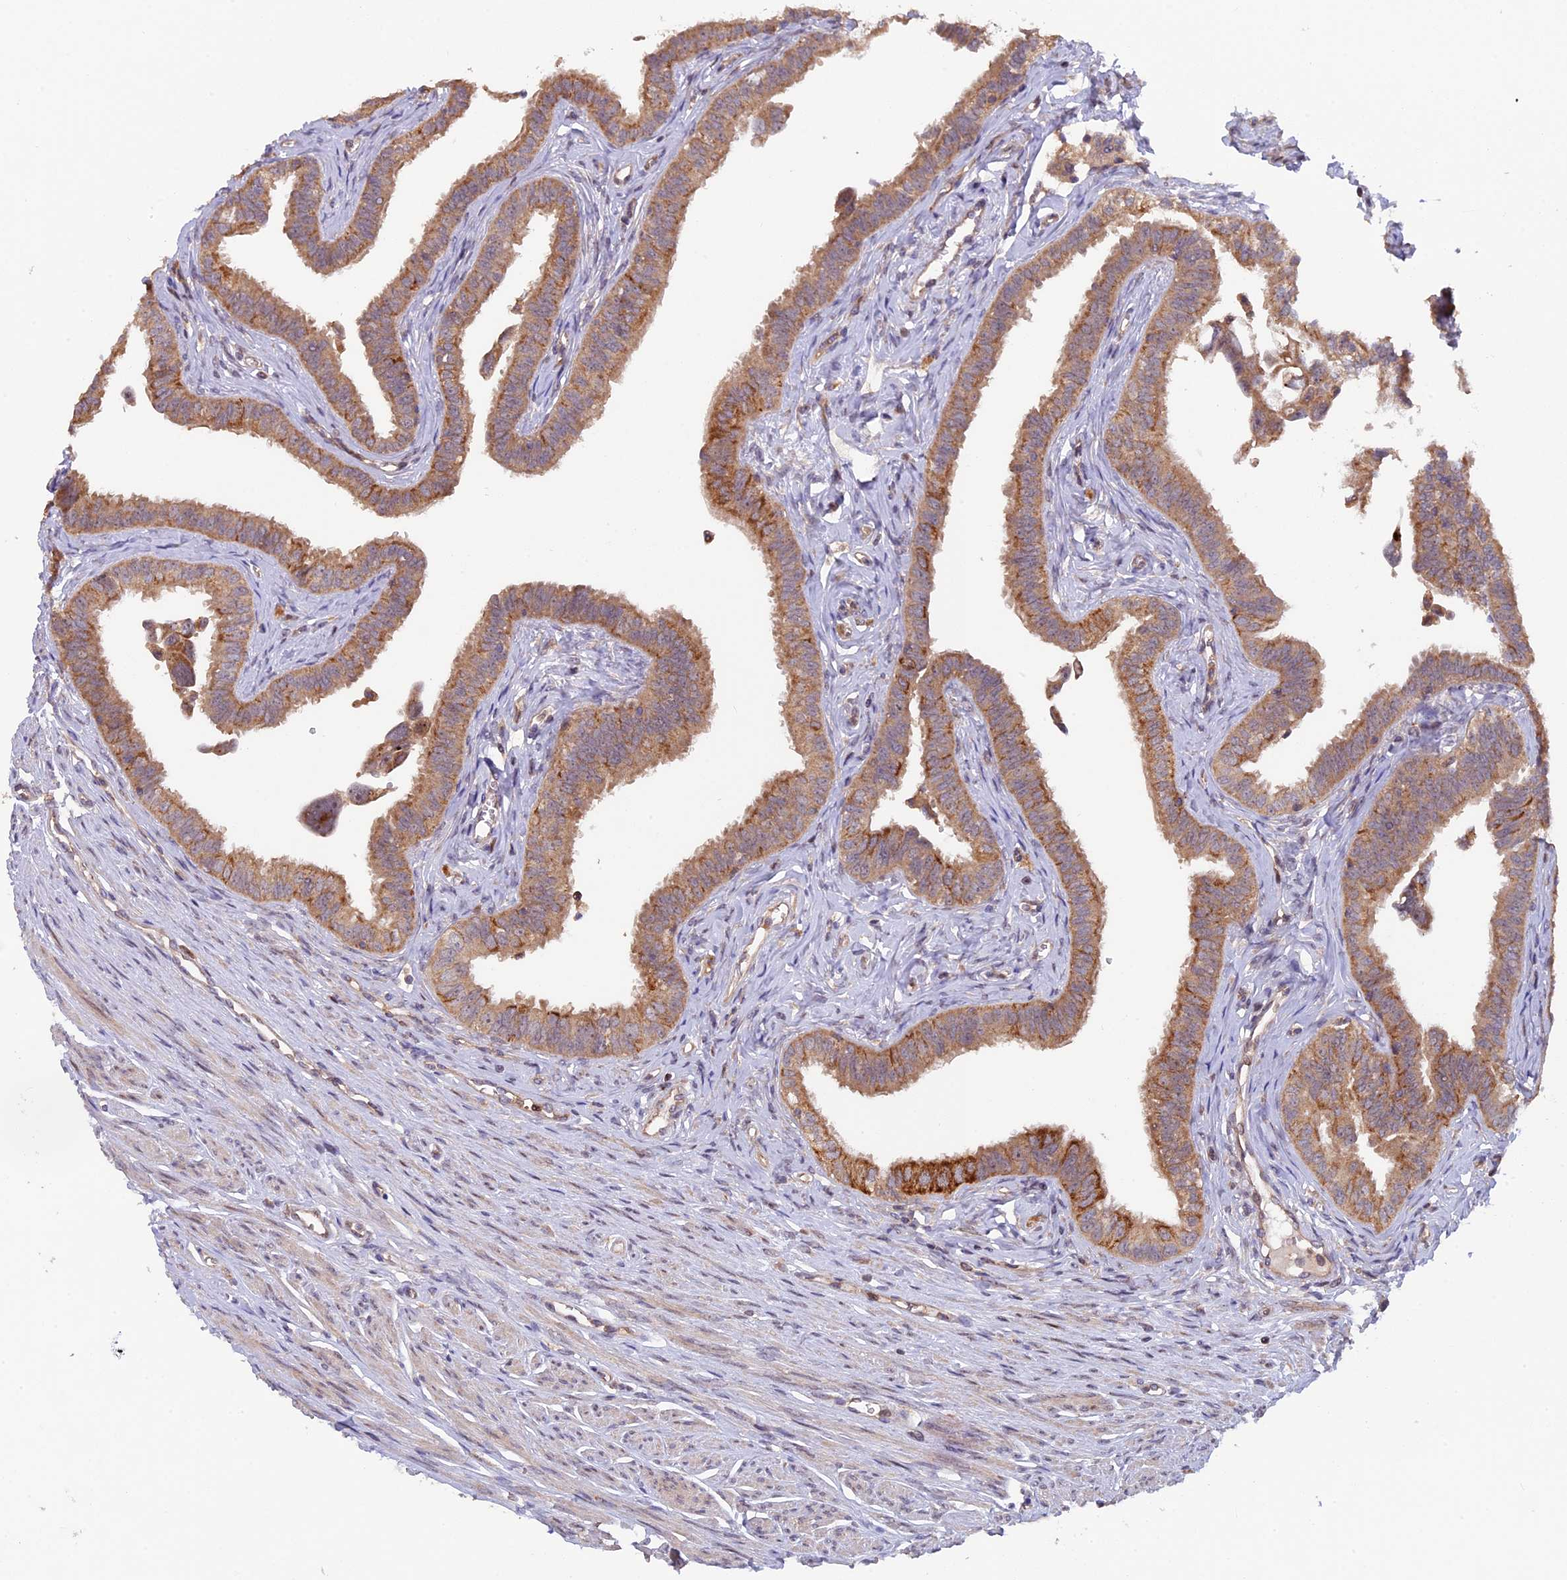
{"staining": {"intensity": "moderate", "quantity": ">75%", "location": "cytoplasmic/membranous"}, "tissue": "fallopian tube", "cell_type": "Glandular cells", "image_type": "normal", "snomed": [{"axis": "morphology", "description": "Normal tissue, NOS"}, {"axis": "morphology", "description": "Carcinoma, NOS"}, {"axis": "topography", "description": "Fallopian tube"}, {"axis": "topography", "description": "Ovary"}], "caption": "DAB immunohistochemical staining of unremarkable human fallopian tube shows moderate cytoplasmic/membranous protein expression in approximately >75% of glandular cells.", "gene": "FERMT1", "patient": {"sex": "female", "age": 59}}